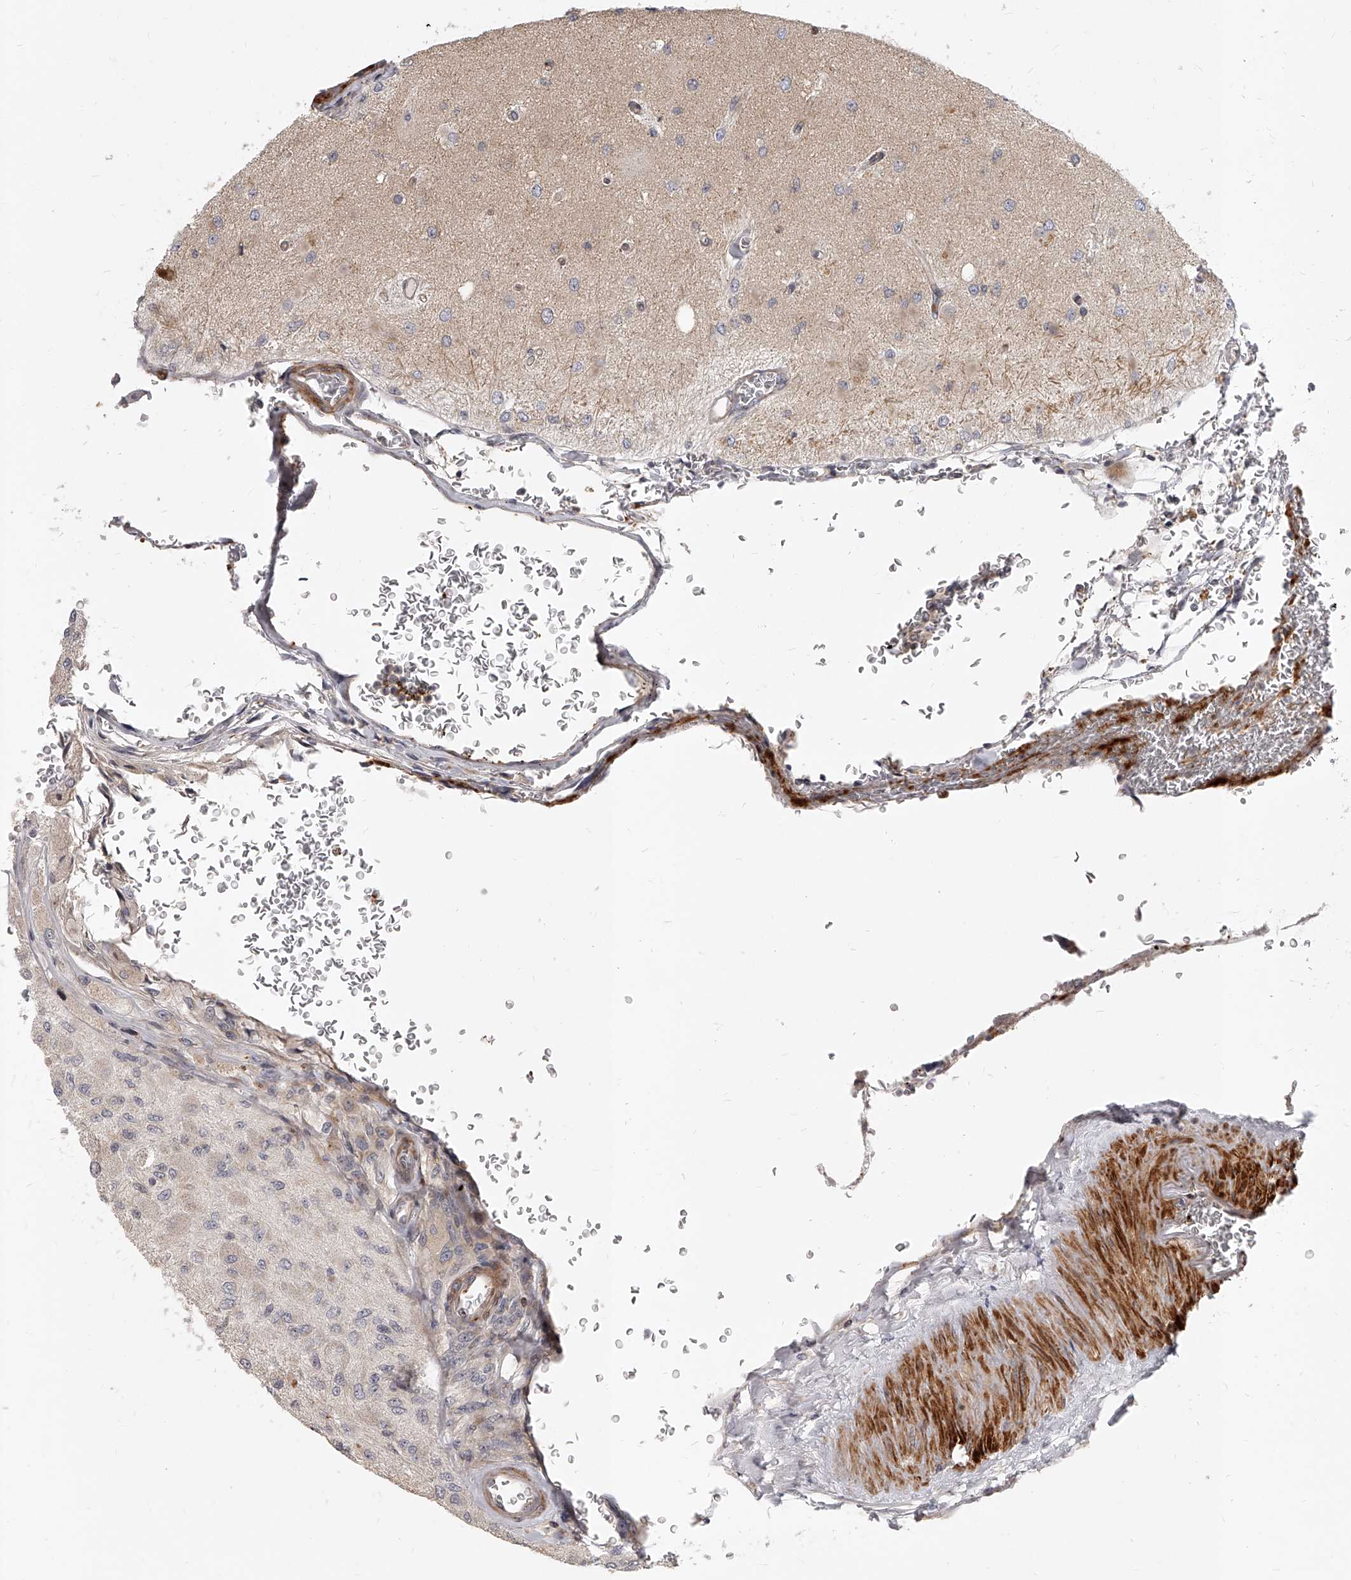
{"staining": {"intensity": "weak", "quantity": "<25%", "location": "cytoplasmic/membranous"}, "tissue": "glioma", "cell_type": "Tumor cells", "image_type": "cancer", "snomed": [{"axis": "morphology", "description": "Normal tissue, NOS"}, {"axis": "morphology", "description": "Glioma, malignant, High grade"}, {"axis": "topography", "description": "Cerebral cortex"}], "caption": "A histopathology image of glioma stained for a protein demonstrates no brown staining in tumor cells.", "gene": "SLC37A1", "patient": {"sex": "male", "age": 77}}